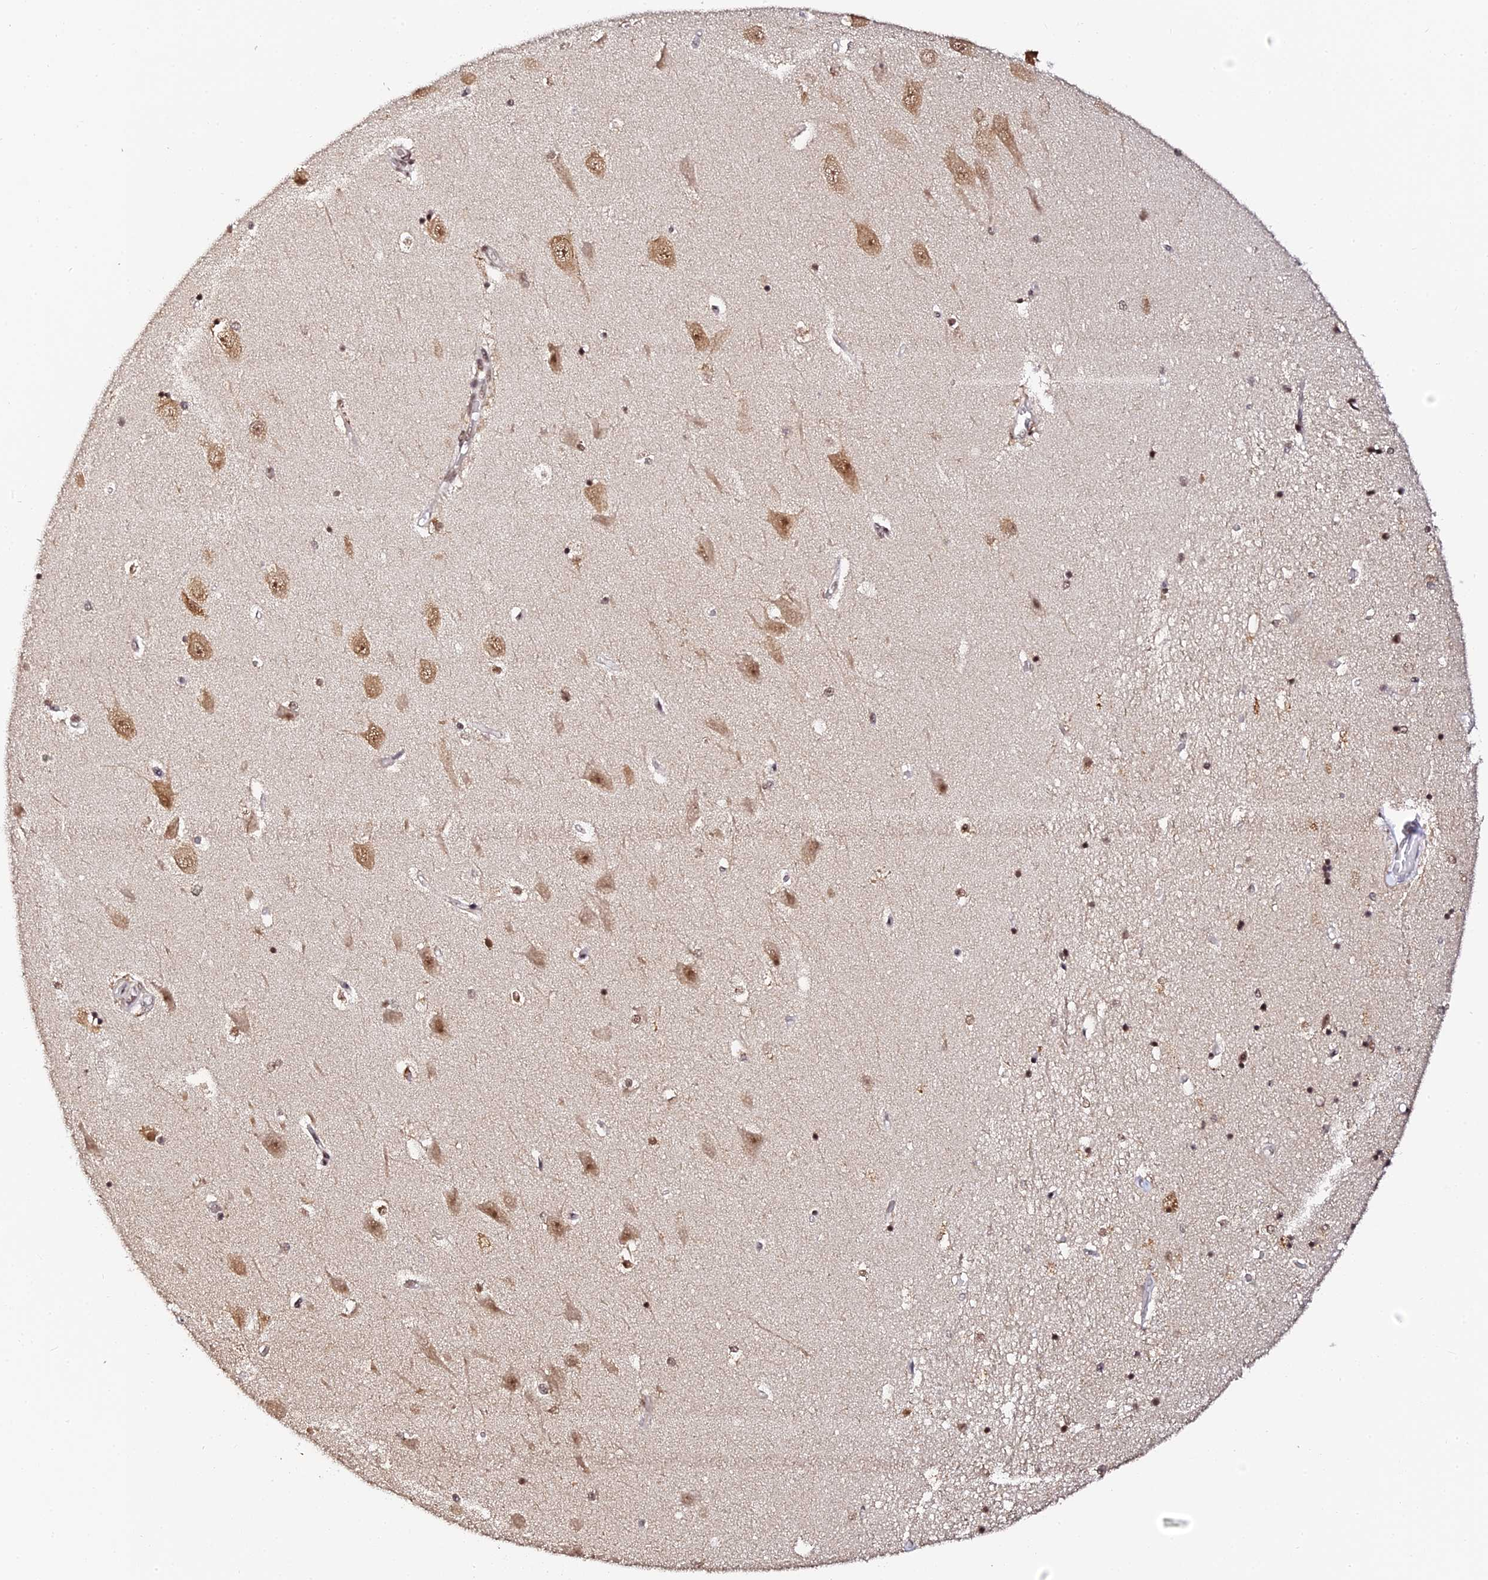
{"staining": {"intensity": "moderate", "quantity": "25%-75%", "location": "nuclear"}, "tissue": "hippocampus", "cell_type": "Glial cells", "image_type": "normal", "snomed": [{"axis": "morphology", "description": "Normal tissue, NOS"}, {"axis": "topography", "description": "Hippocampus"}], "caption": "Immunohistochemistry photomicrograph of normal human hippocampus stained for a protein (brown), which demonstrates medium levels of moderate nuclear positivity in about 25%-75% of glial cells.", "gene": "MCRS1", "patient": {"sex": "male", "age": 45}}